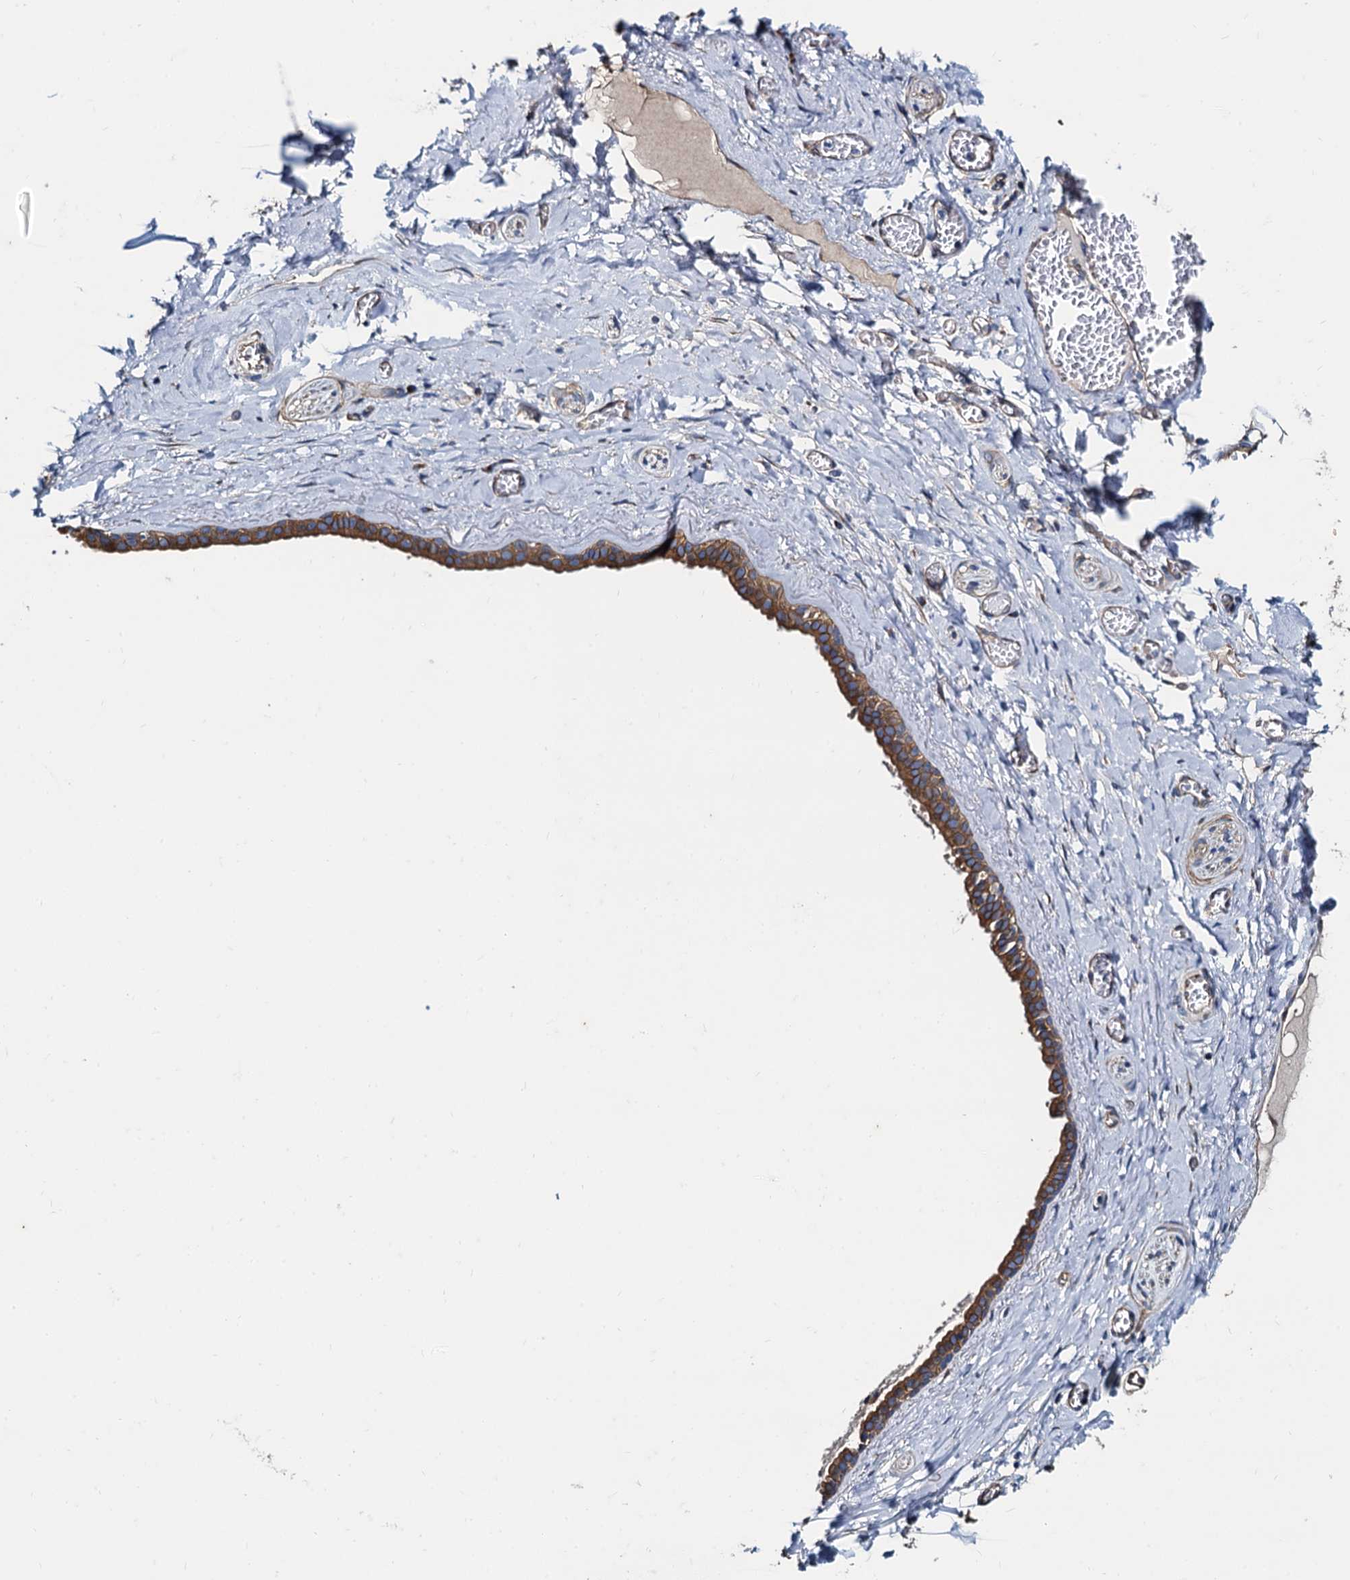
{"staining": {"intensity": "negative", "quantity": "none", "location": "none"}, "tissue": "adipose tissue", "cell_type": "Adipocytes", "image_type": "normal", "snomed": [{"axis": "morphology", "description": "Normal tissue, NOS"}, {"axis": "topography", "description": "Salivary gland"}, {"axis": "topography", "description": "Peripheral nerve tissue"}], "caption": "A micrograph of adipose tissue stained for a protein exhibits no brown staining in adipocytes. Brightfield microscopy of IHC stained with DAB (3,3'-diaminobenzidine) (brown) and hematoxylin (blue), captured at high magnification.", "gene": "NGRN", "patient": {"sex": "male", "age": 62}}